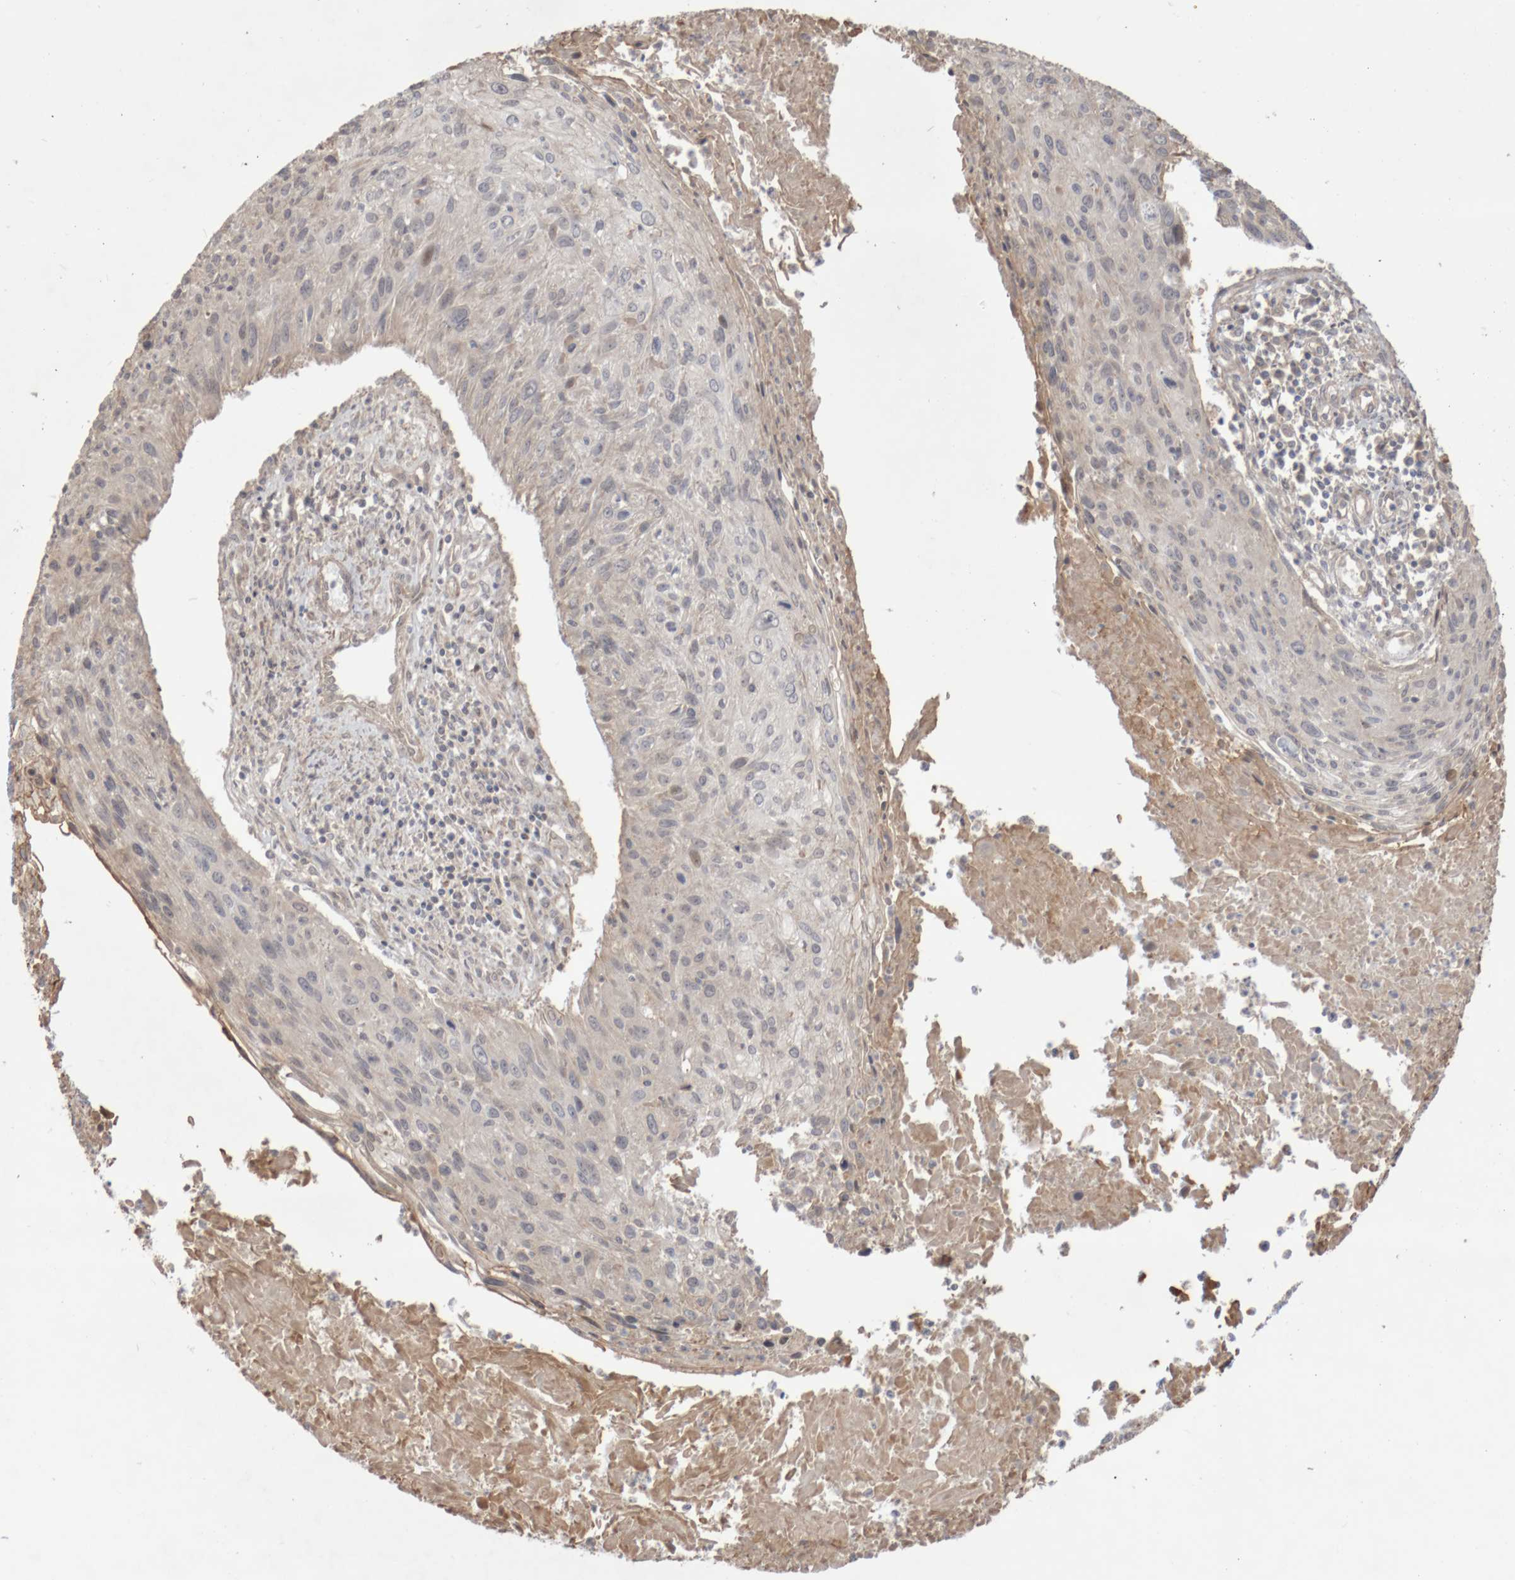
{"staining": {"intensity": "weak", "quantity": "<25%", "location": "cytoplasmic/membranous"}, "tissue": "cervical cancer", "cell_type": "Tumor cells", "image_type": "cancer", "snomed": [{"axis": "morphology", "description": "Squamous cell carcinoma, NOS"}, {"axis": "topography", "description": "Cervix"}], "caption": "Image shows no protein positivity in tumor cells of cervical squamous cell carcinoma tissue.", "gene": "DPH7", "patient": {"sex": "female", "age": 51}}